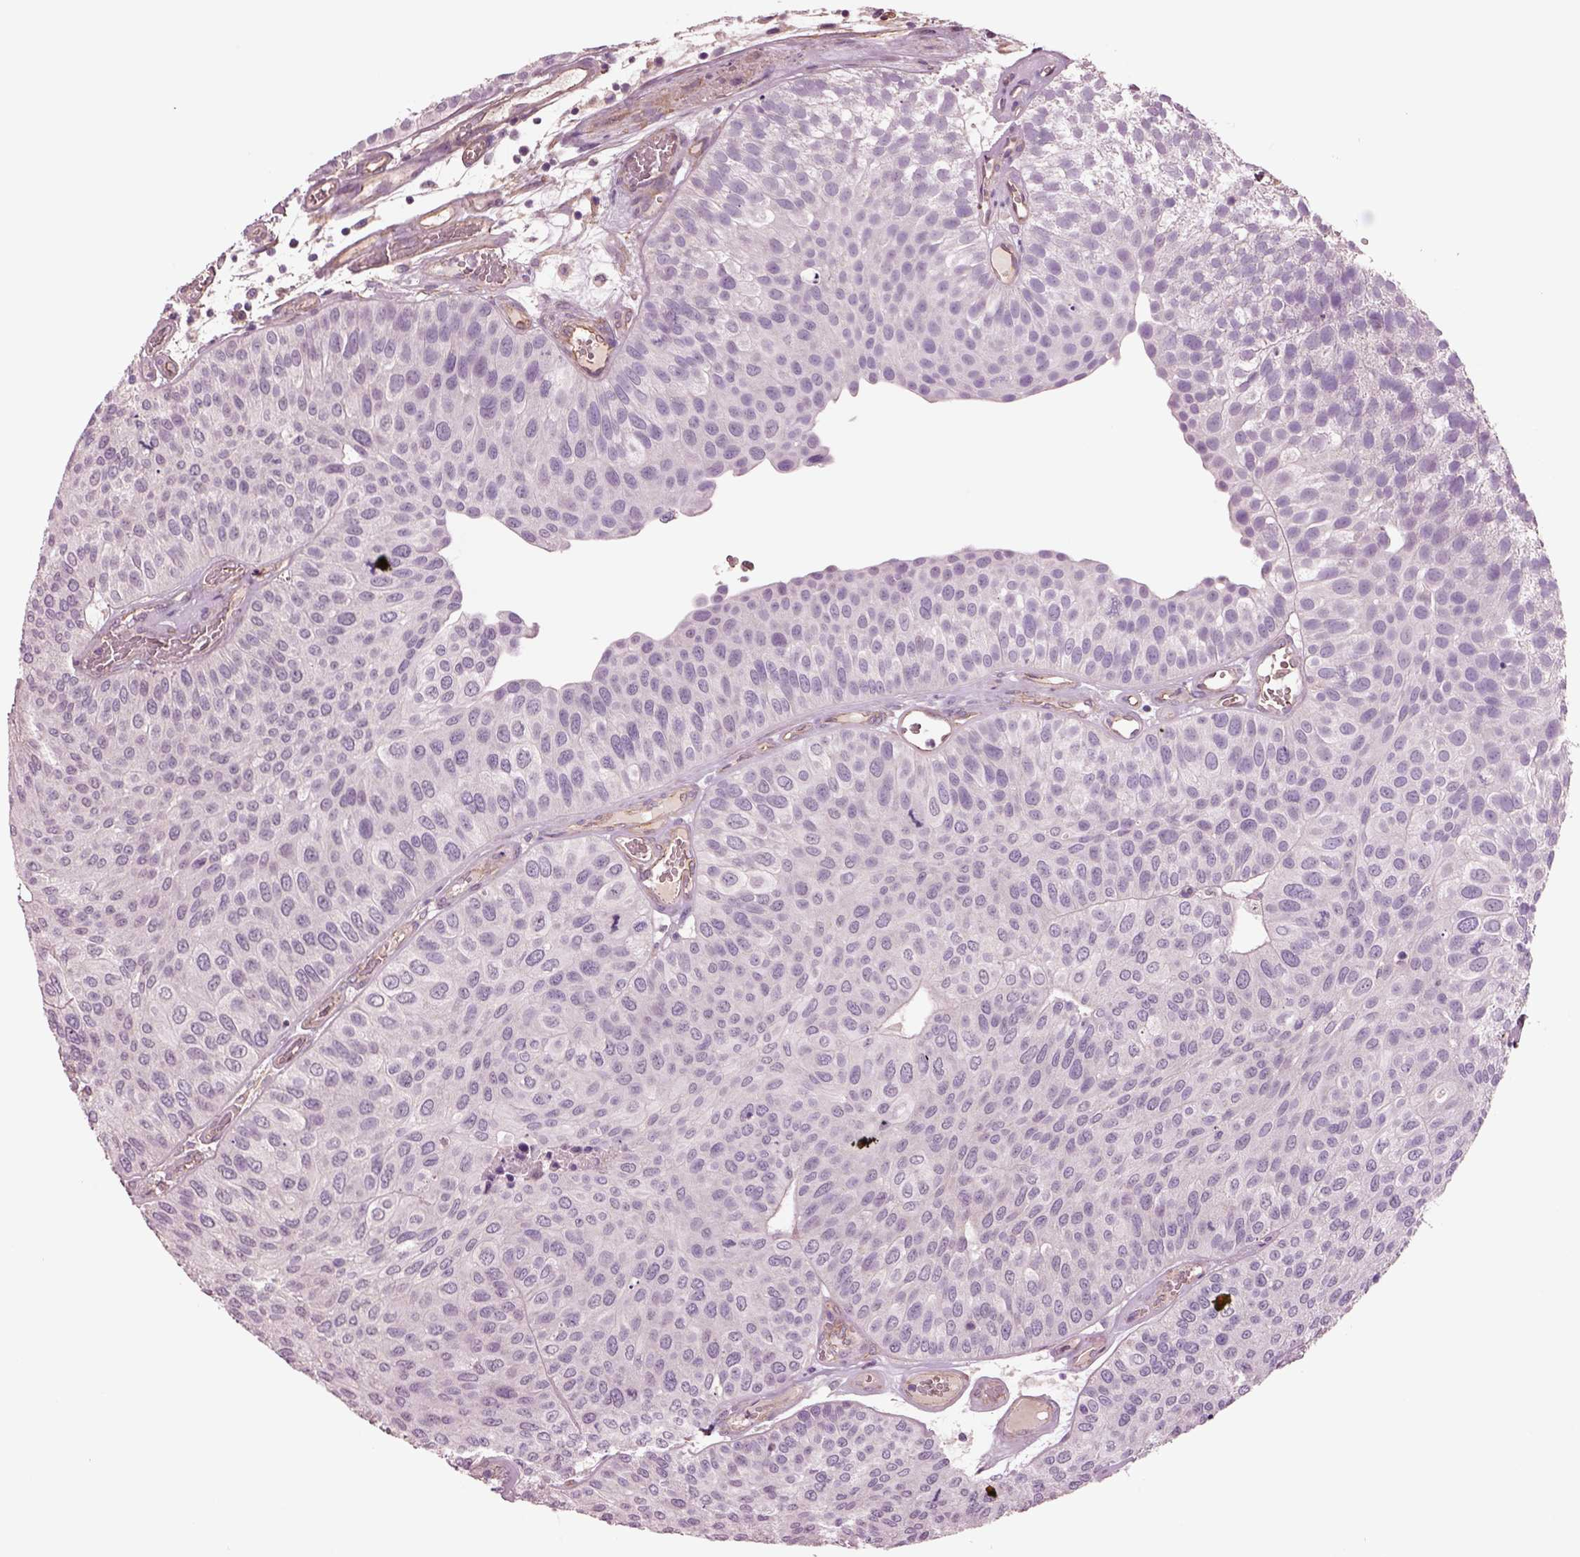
{"staining": {"intensity": "negative", "quantity": "none", "location": "none"}, "tissue": "urothelial cancer", "cell_type": "Tumor cells", "image_type": "cancer", "snomed": [{"axis": "morphology", "description": "Urothelial carcinoma, Low grade"}, {"axis": "topography", "description": "Urinary bladder"}], "caption": "This micrograph is of urothelial cancer stained with IHC to label a protein in brown with the nuclei are counter-stained blue. There is no expression in tumor cells.", "gene": "HTR1B", "patient": {"sex": "female", "age": 87}}